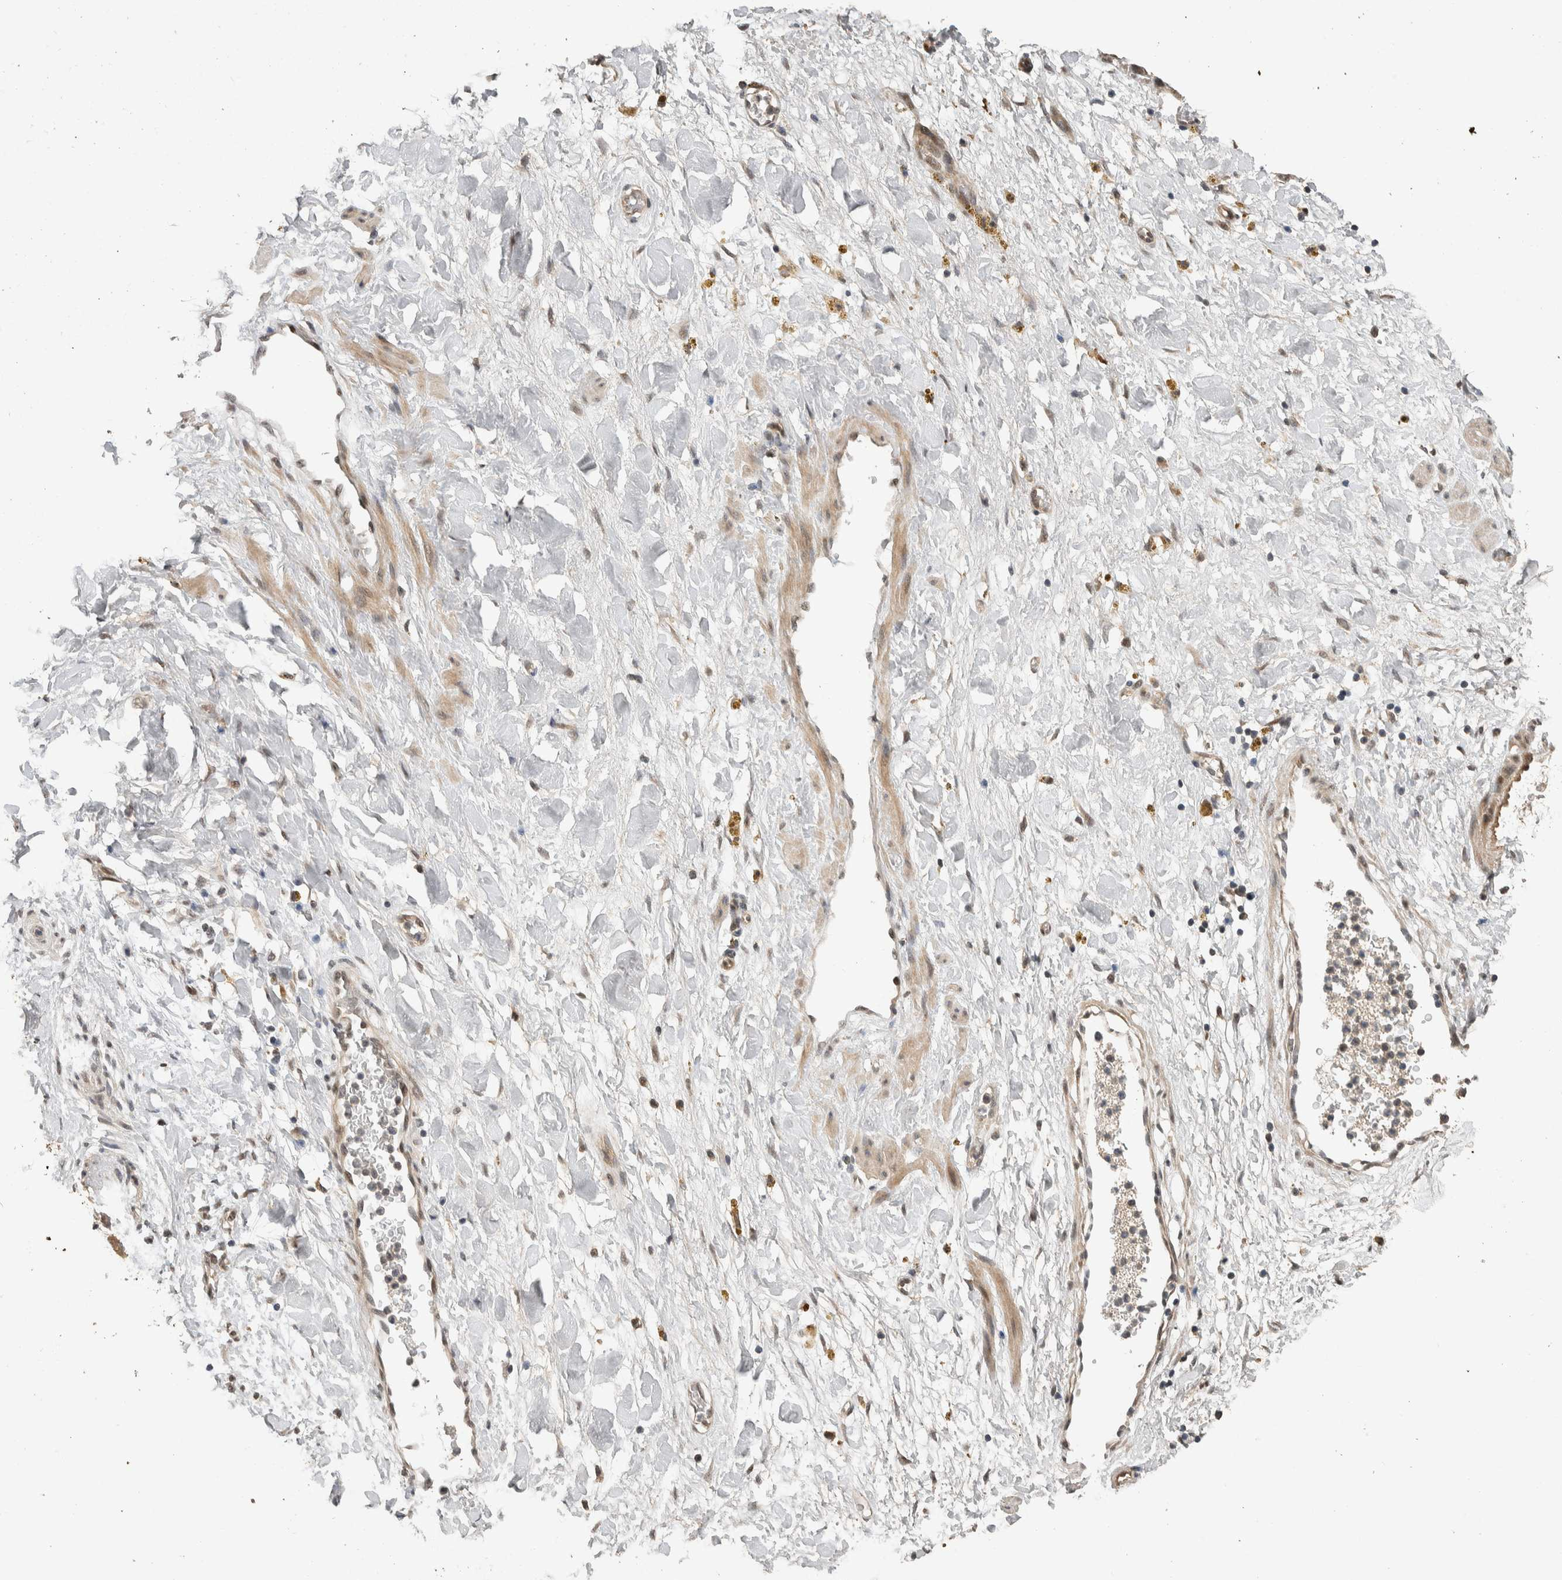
{"staining": {"intensity": "moderate", "quantity": ">75%", "location": "cytoplasmic/membranous,nuclear"}, "tissue": "adipose tissue", "cell_type": "Adipocytes", "image_type": "normal", "snomed": [{"axis": "morphology", "description": "Normal tissue, NOS"}, {"axis": "topography", "description": "Kidney"}, {"axis": "topography", "description": "Peripheral nerve tissue"}], "caption": "About >75% of adipocytes in normal human adipose tissue exhibit moderate cytoplasmic/membranous,nuclear protein positivity as visualized by brown immunohistochemical staining.", "gene": "CYSRT1", "patient": {"sex": "male", "age": 7}}